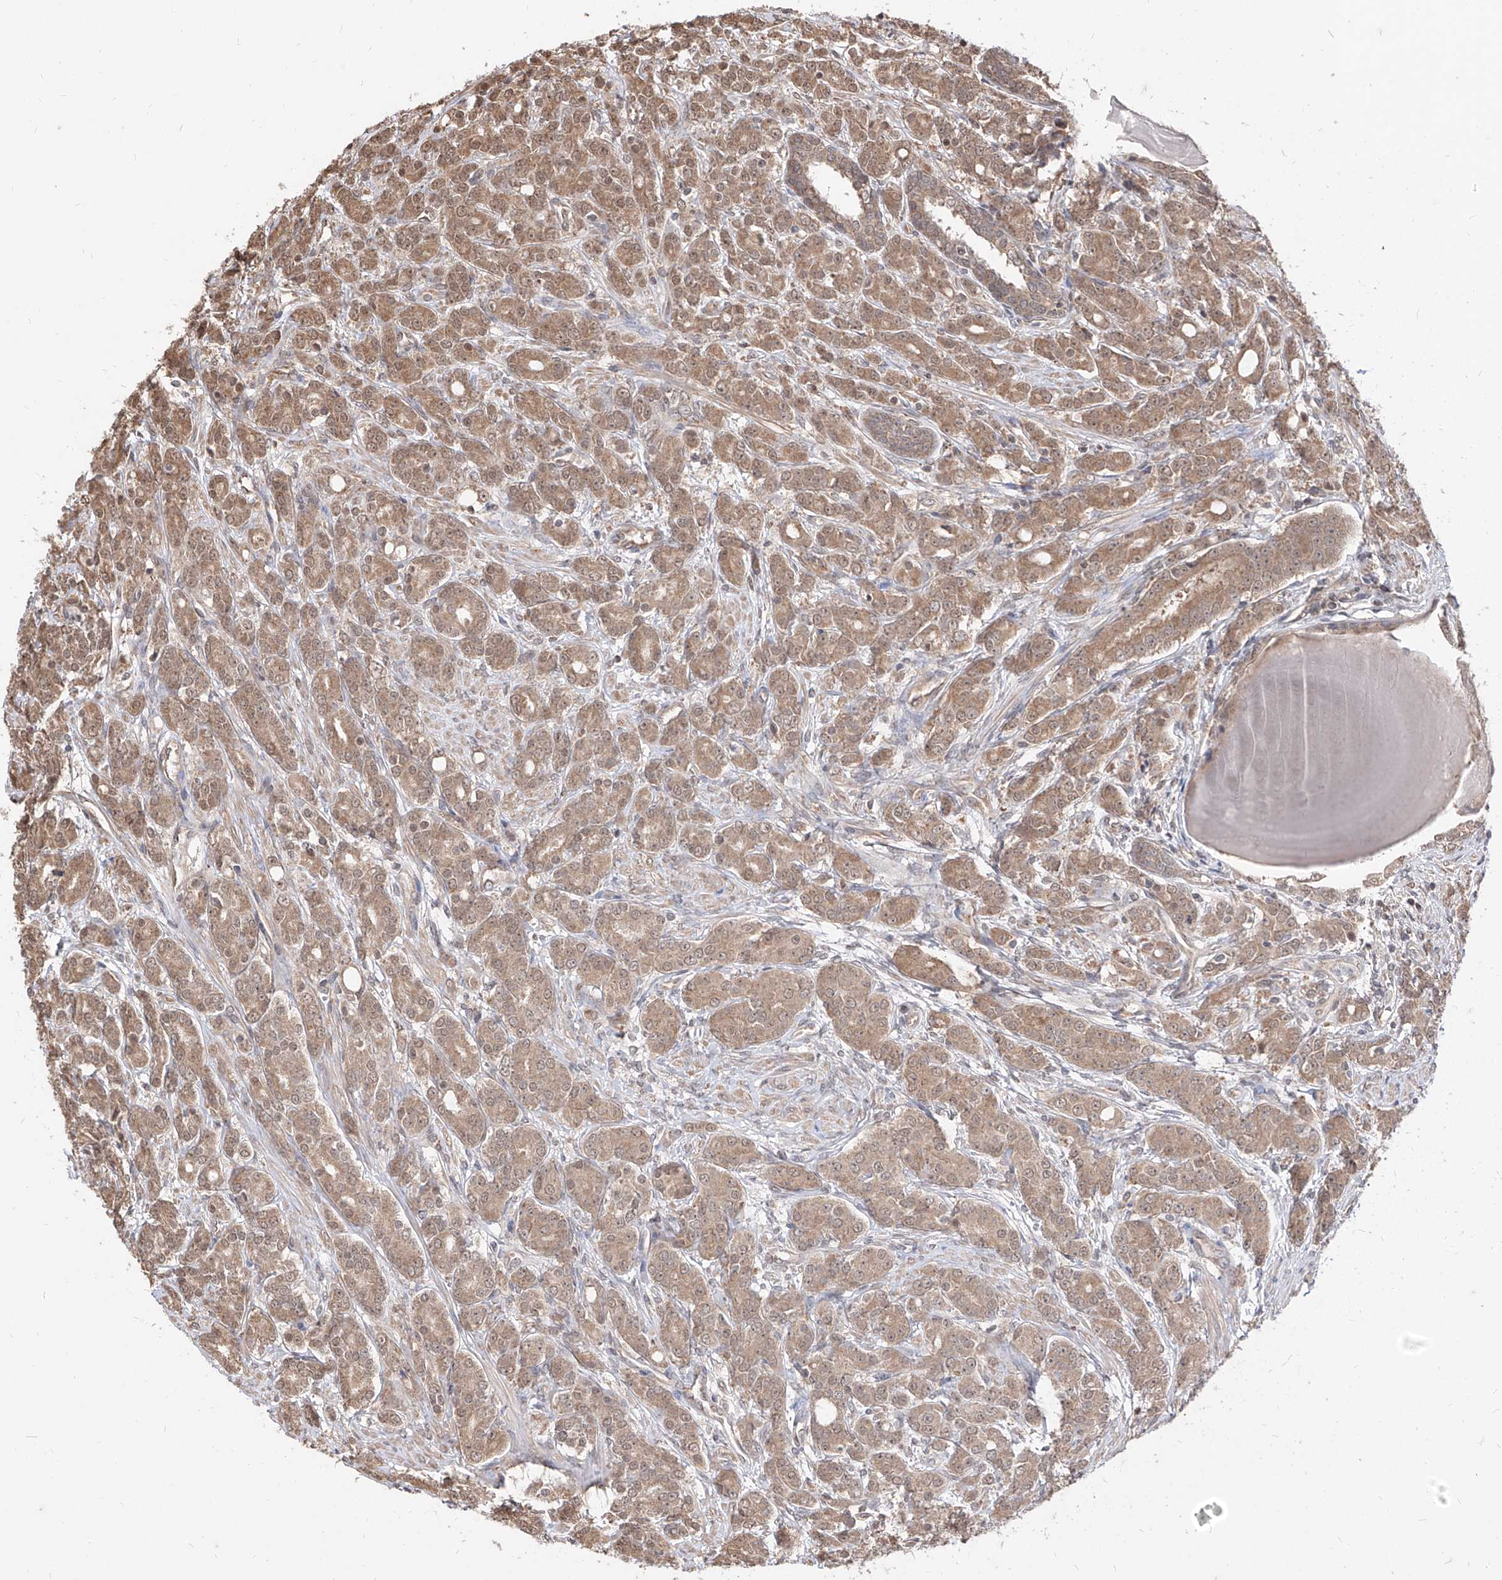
{"staining": {"intensity": "moderate", "quantity": ">75%", "location": "cytoplasmic/membranous,nuclear"}, "tissue": "prostate cancer", "cell_type": "Tumor cells", "image_type": "cancer", "snomed": [{"axis": "morphology", "description": "Adenocarcinoma, High grade"}, {"axis": "topography", "description": "Prostate"}], "caption": "Immunohistochemical staining of prostate high-grade adenocarcinoma exhibits medium levels of moderate cytoplasmic/membranous and nuclear protein positivity in approximately >75% of tumor cells.", "gene": "C8orf82", "patient": {"sex": "male", "age": 62}}